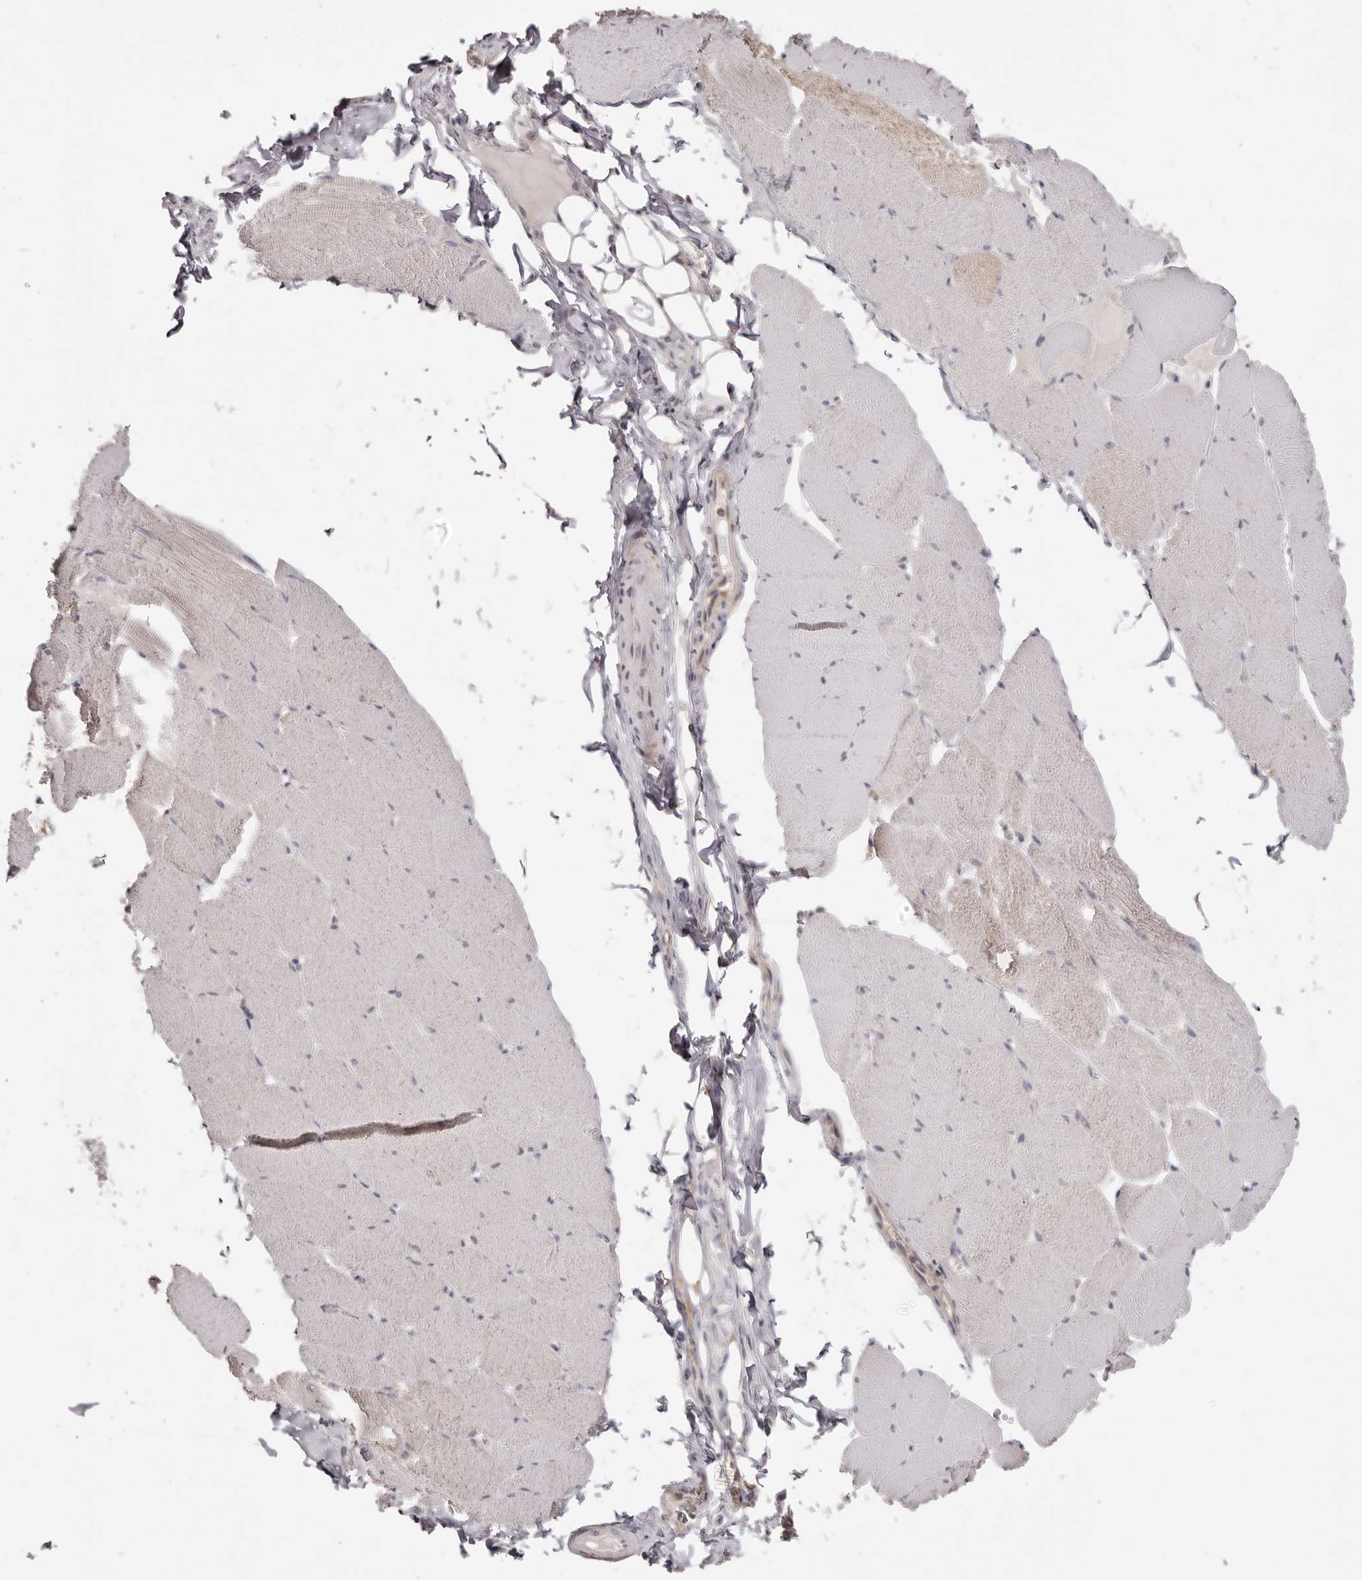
{"staining": {"intensity": "negative", "quantity": "none", "location": "none"}, "tissue": "skeletal muscle", "cell_type": "Myocytes", "image_type": "normal", "snomed": [{"axis": "morphology", "description": "Normal tissue, NOS"}, {"axis": "topography", "description": "Skeletal muscle"}], "caption": "Histopathology image shows no protein positivity in myocytes of benign skeletal muscle. (DAB IHC with hematoxylin counter stain).", "gene": "EEF1E1", "patient": {"sex": "male", "age": 62}}